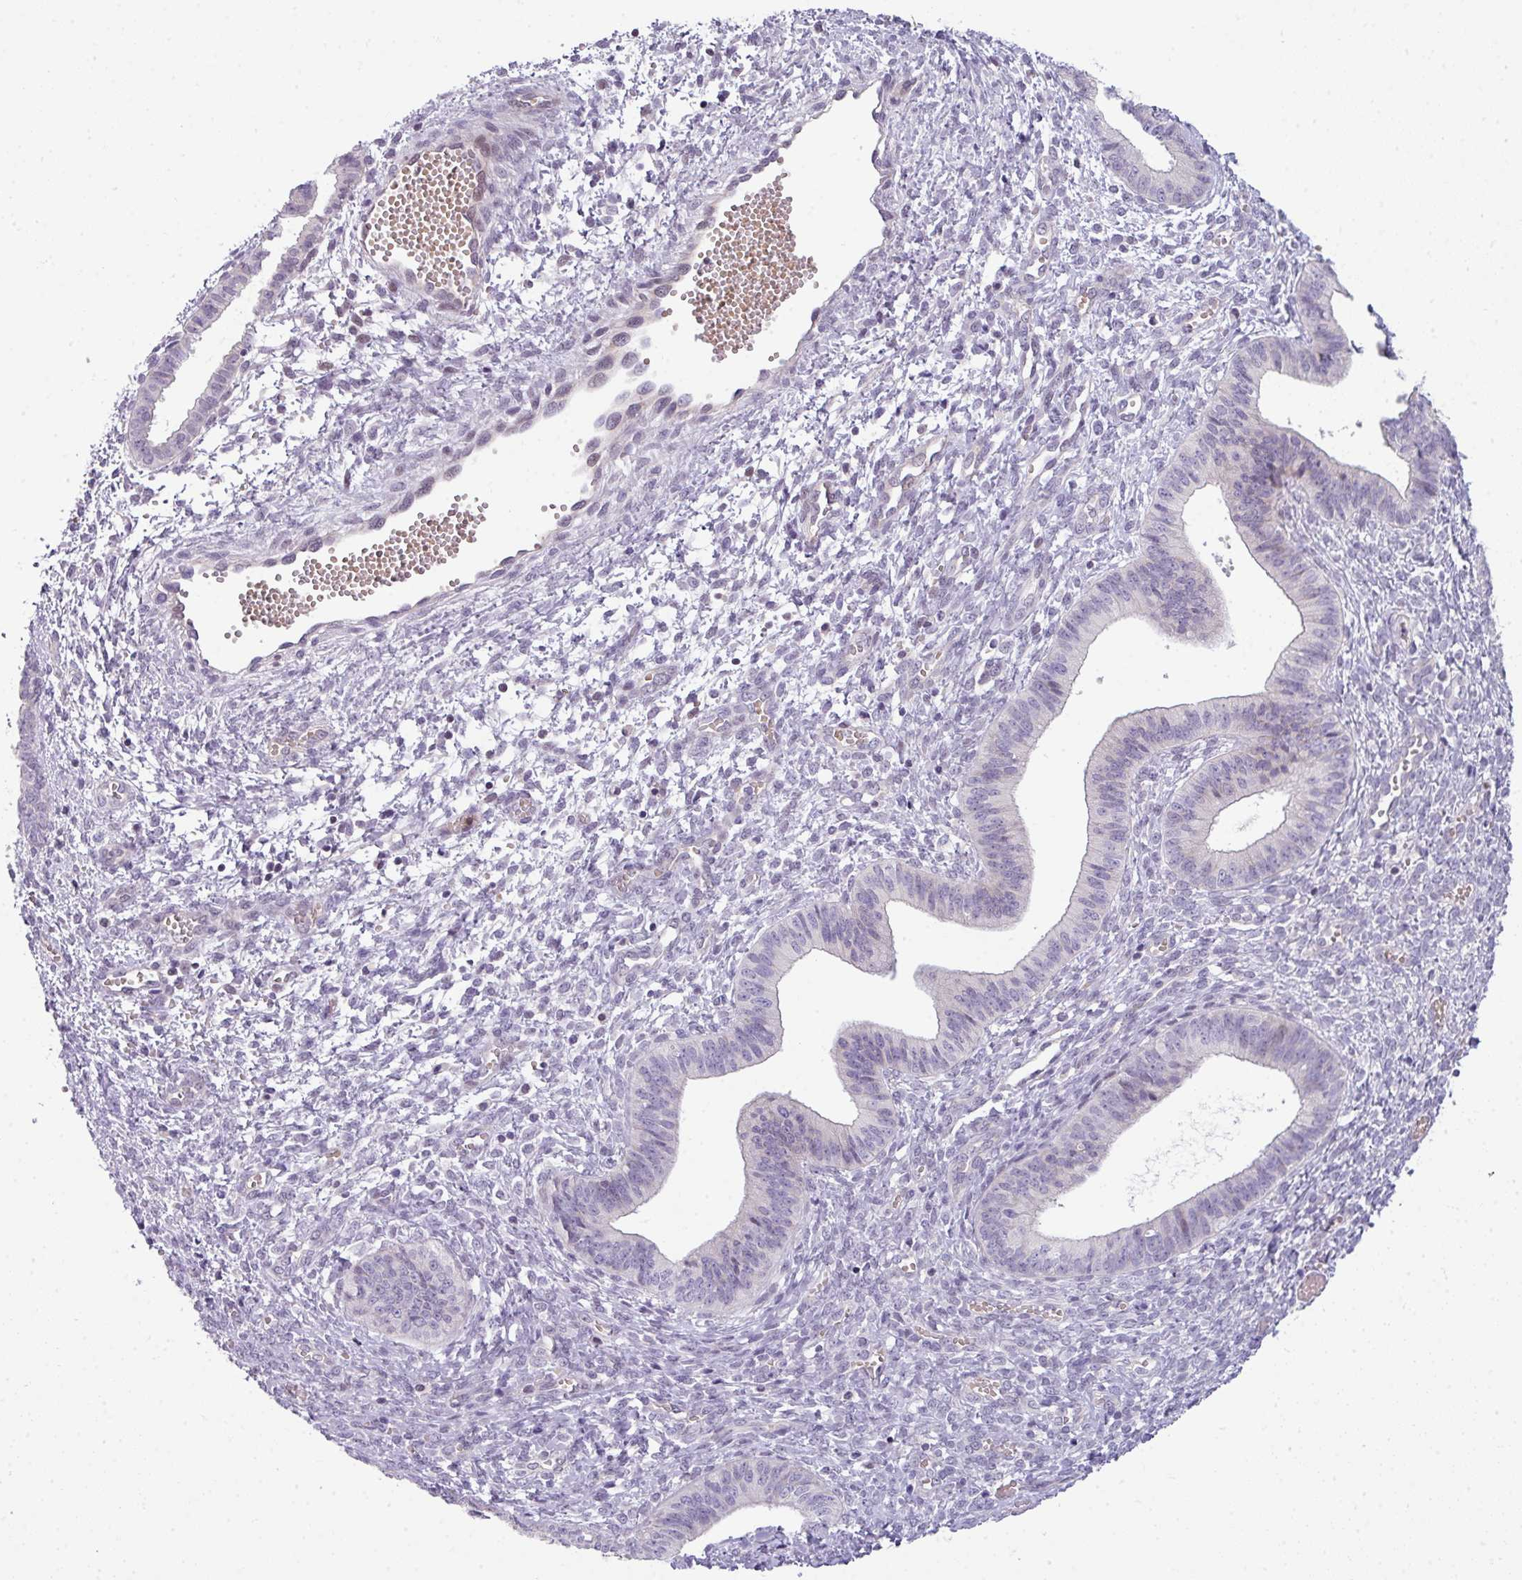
{"staining": {"intensity": "negative", "quantity": "none", "location": "none"}, "tissue": "cervical cancer", "cell_type": "Tumor cells", "image_type": "cancer", "snomed": [{"axis": "morphology", "description": "Squamous cell carcinoma, NOS"}, {"axis": "topography", "description": "Cervix"}], "caption": "The photomicrograph reveals no significant staining in tumor cells of cervical squamous cell carcinoma.", "gene": "STAT5A", "patient": {"sex": "female", "age": 59}}